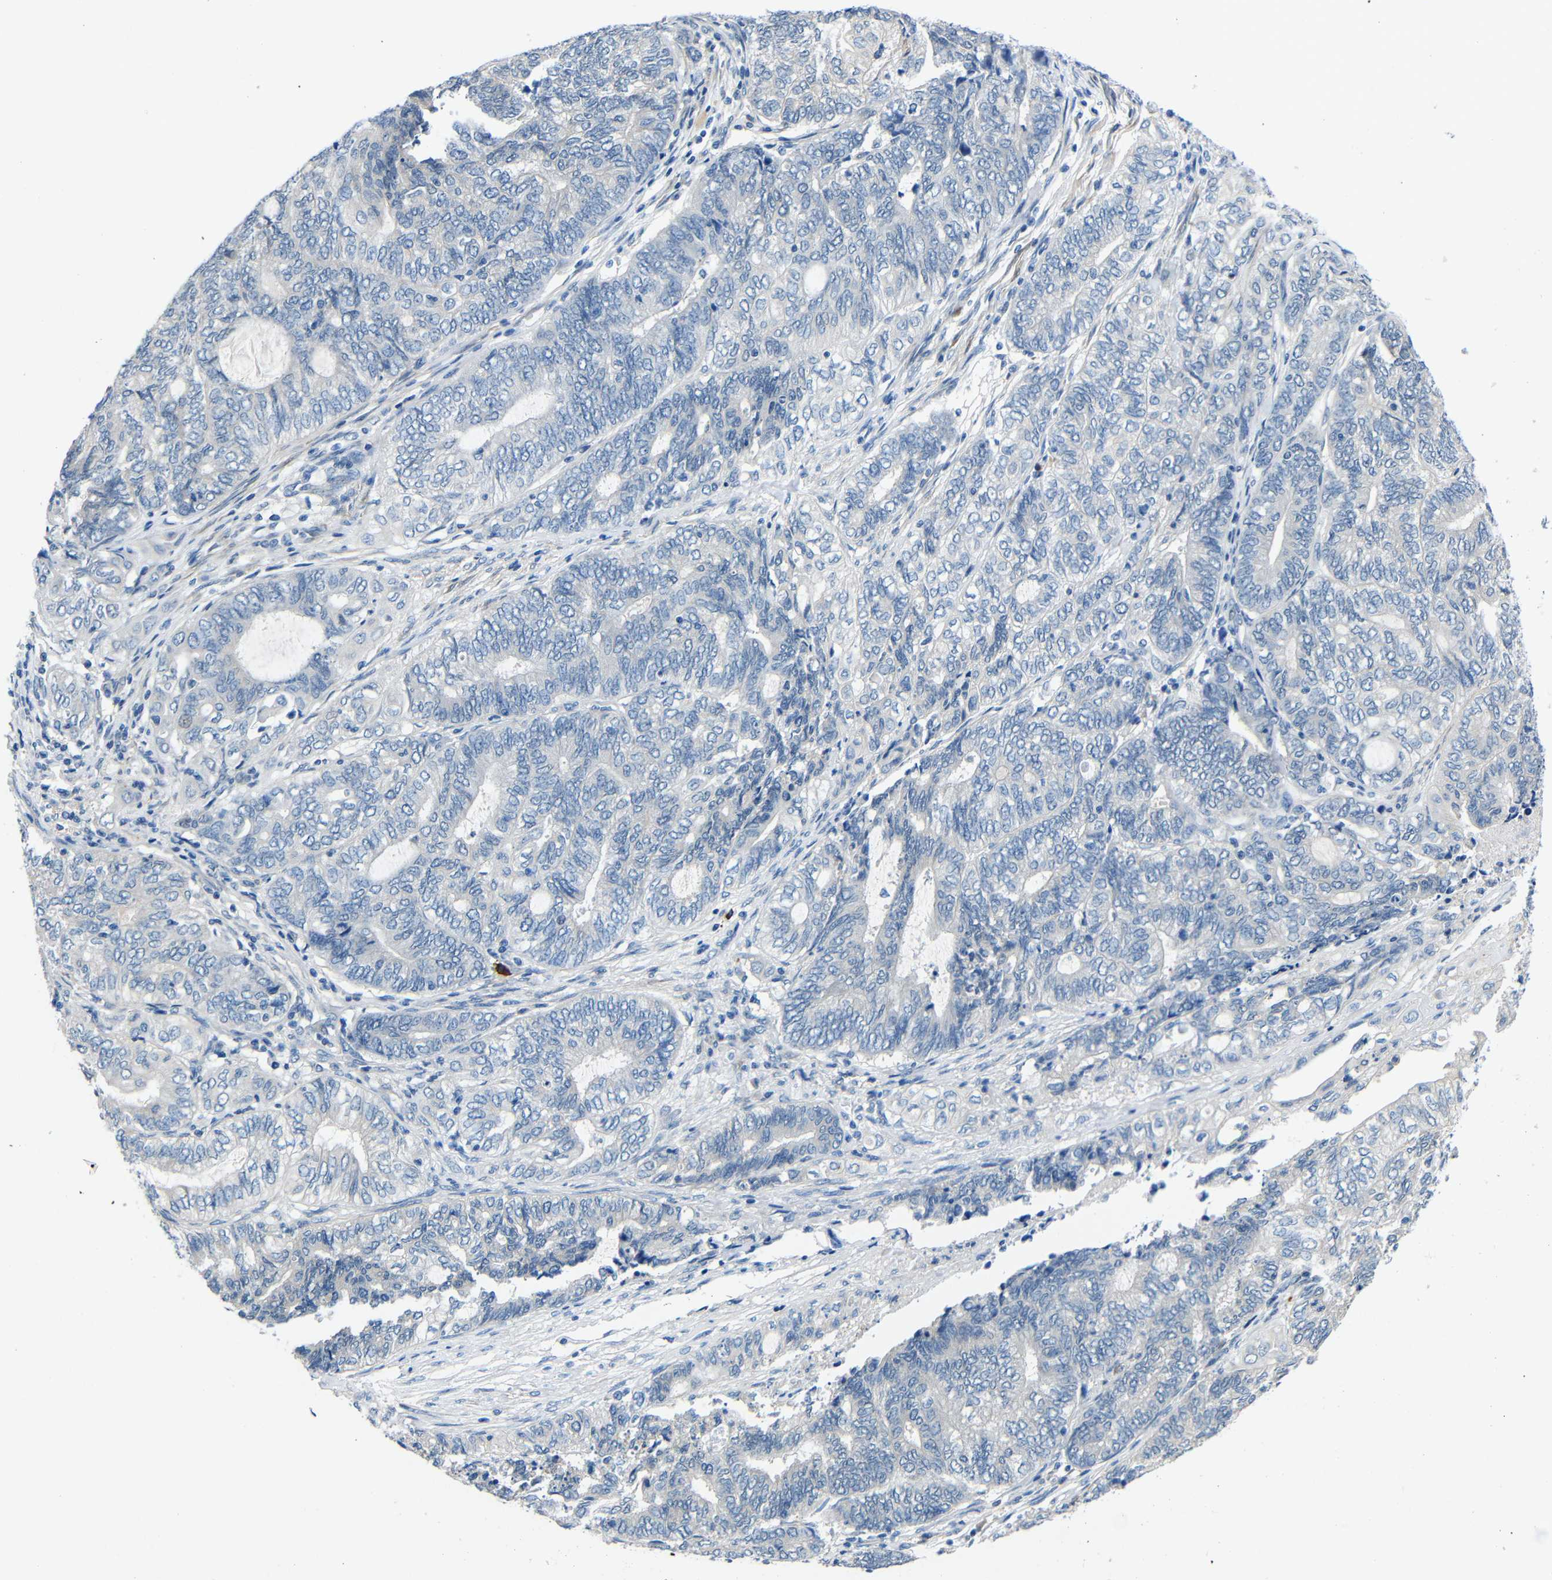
{"staining": {"intensity": "negative", "quantity": "none", "location": "none"}, "tissue": "endometrial cancer", "cell_type": "Tumor cells", "image_type": "cancer", "snomed": [{"axis": "morphology", "description": "Adenocarcinoma, NOS"}, {"axis": "topography", "description": "Uterus"}, {"axis": "topography", "description": "Endometrium"}], "caption": "Immunohistochemistry photomicrograph of human endometrial cancer (adenocarcinoma) stained for a protein (brown), which reveals no staining in tumor cells. (DAB immunohistochemistry (IHC) visualized using brightfield microscopy, high magnification).", "gene": "NEGR1", "patient": {"sex": "female", "age": 70}}